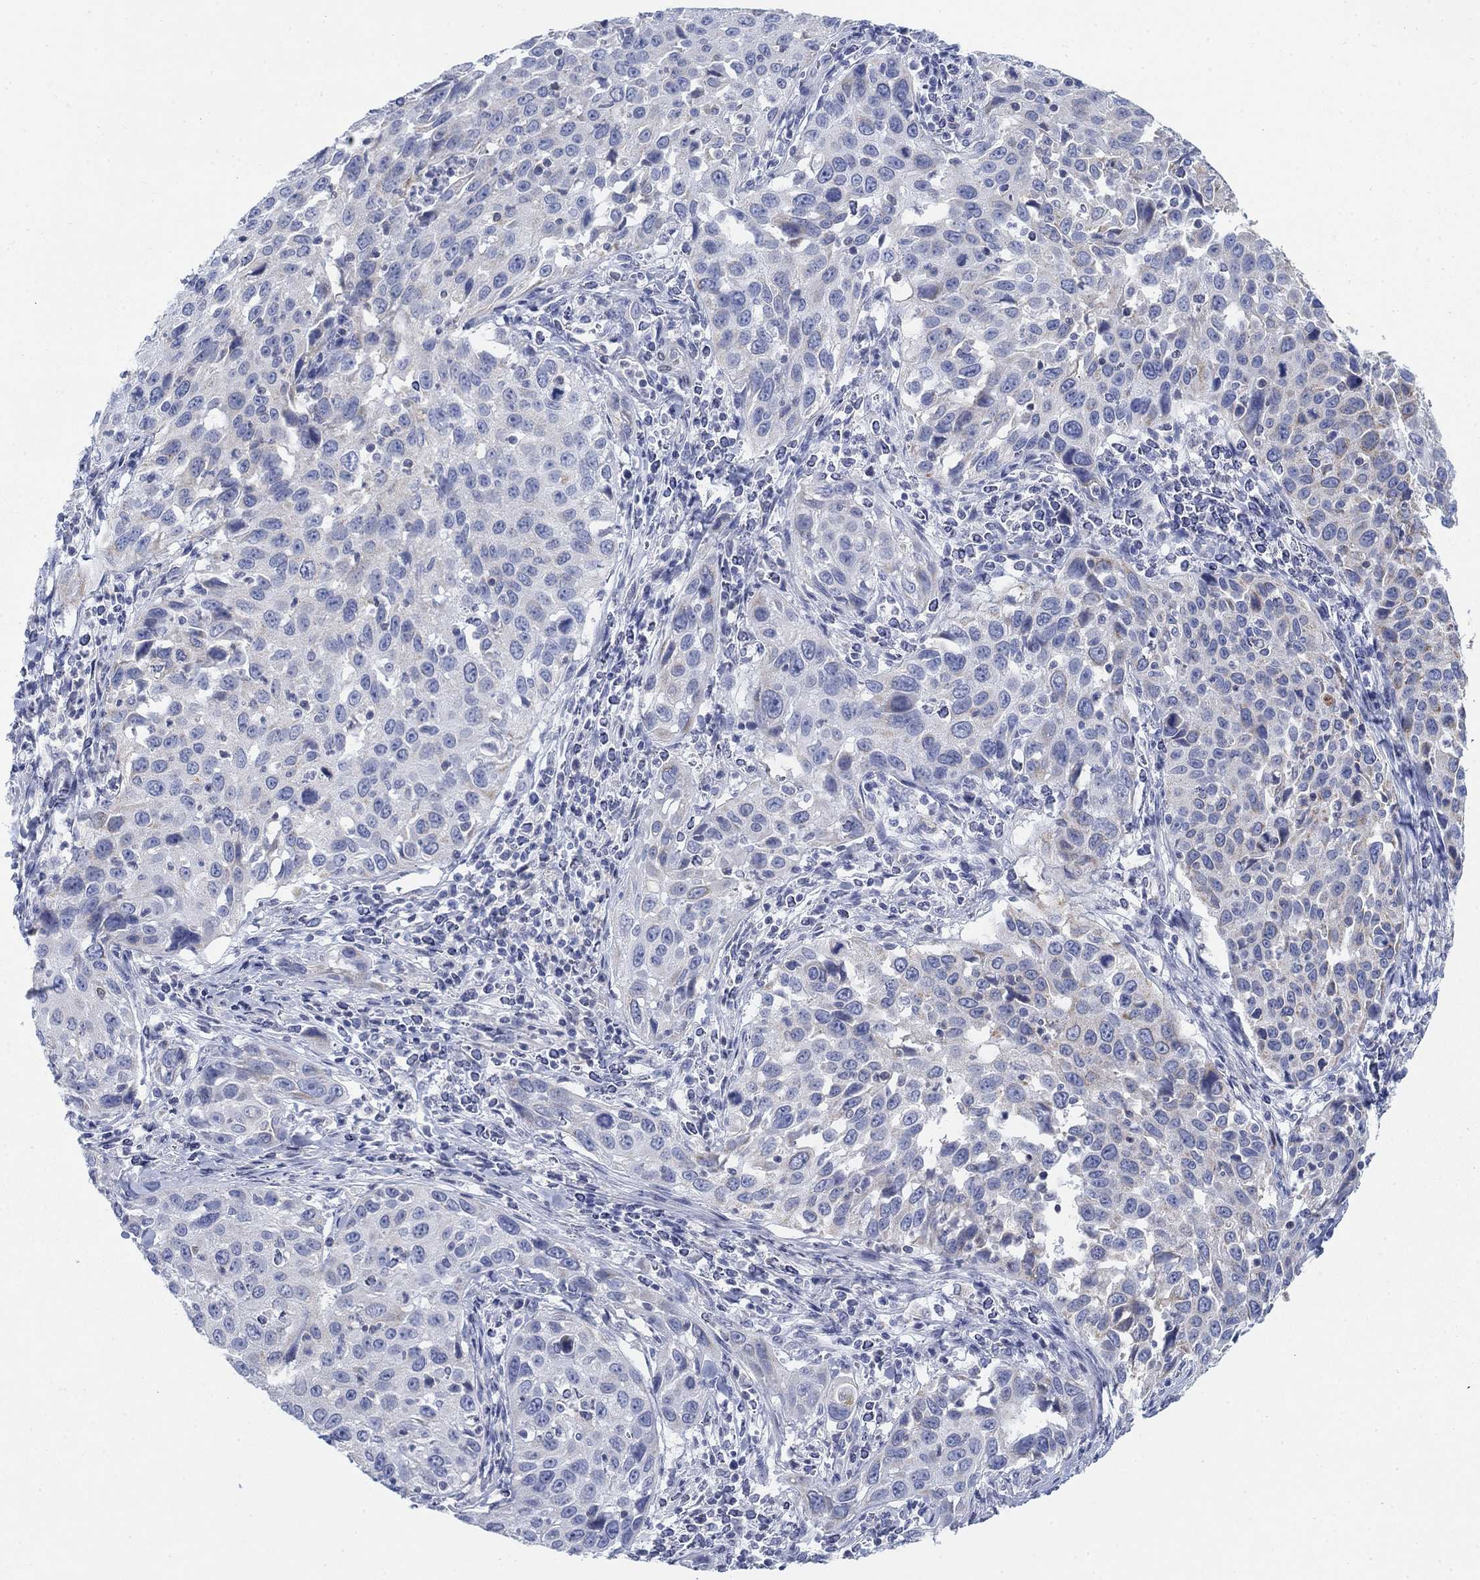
{"staining": {"intensity": "negative", "quantity": "none", "location": "none"}, "tissue": "cervical cancer", "cell_type": "Tumor cells", "image_type": "cancer", "snomed": [{"axis": "morphology", "description": "Squamous cell carcinoma, NOS"}, {"axis": "topography", "description": "Cervix"}], "caption": "This is an immunohistochemistry photomicrograph of human cervical cancer (squamous cell carcinoma). There is no staining in tumor cells.", "gene": "SCCPDH", "patient": {"sex": "female", "age": 26}}